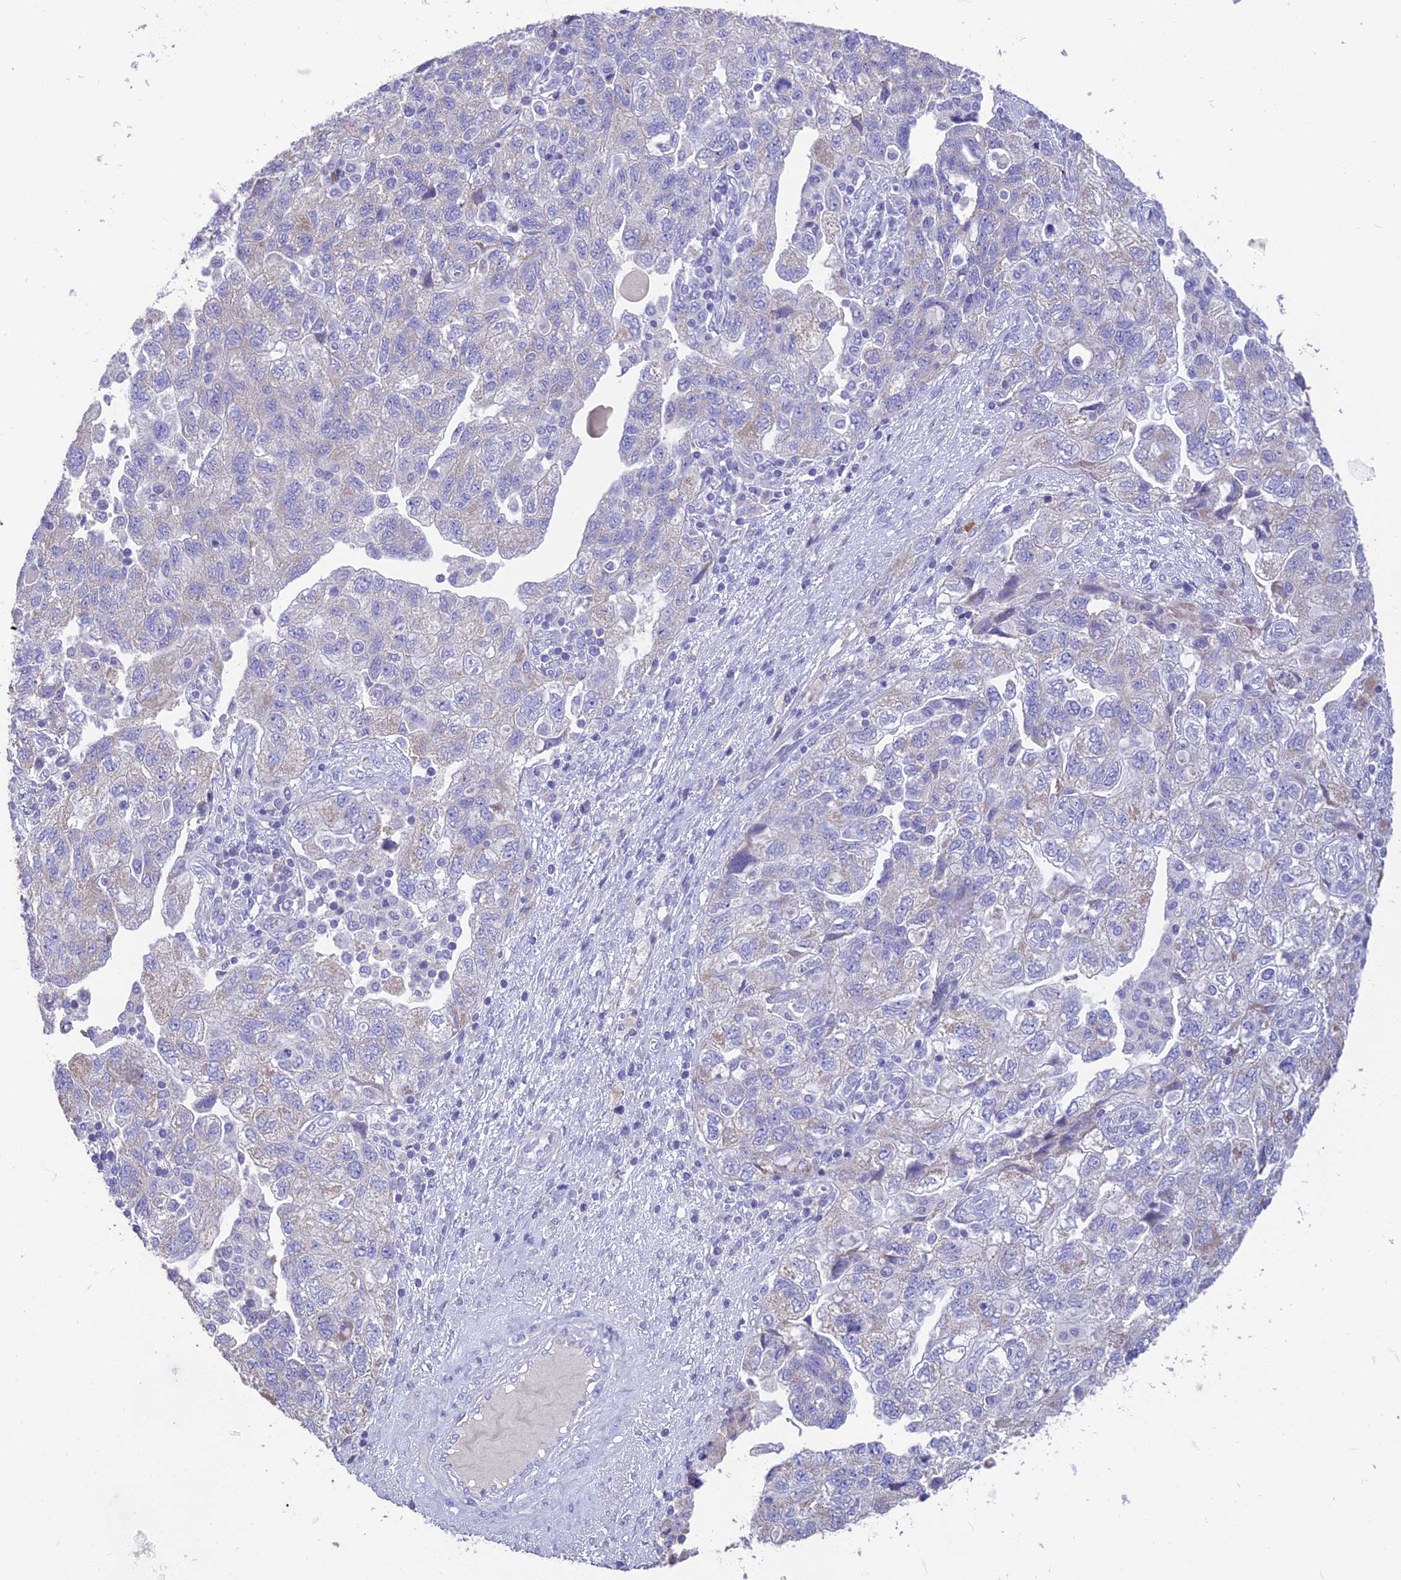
{"staining": {"intensity": "negative", "quantity": "none", "location": "none"}, "tissue": "ovarian cancer", "cell_type": "Tumor cells", "image_type": "cancer", "snomed": [{"axis": "morphology", "description": "Carcinoma, NOS"}, {"axis": "morphology", "description": "Cystadenocarcinoma, serous, NOS"}, {"axis": "topography", "description": "Ovary"}], "caption": "The immunohistochemistry image has no significant staining in tumor cells of ovarian cancer (serous cystadenocarcinoma) tissue.", "gene": "HSD17B2", "patient": {"sex": "female", "age": 69}}